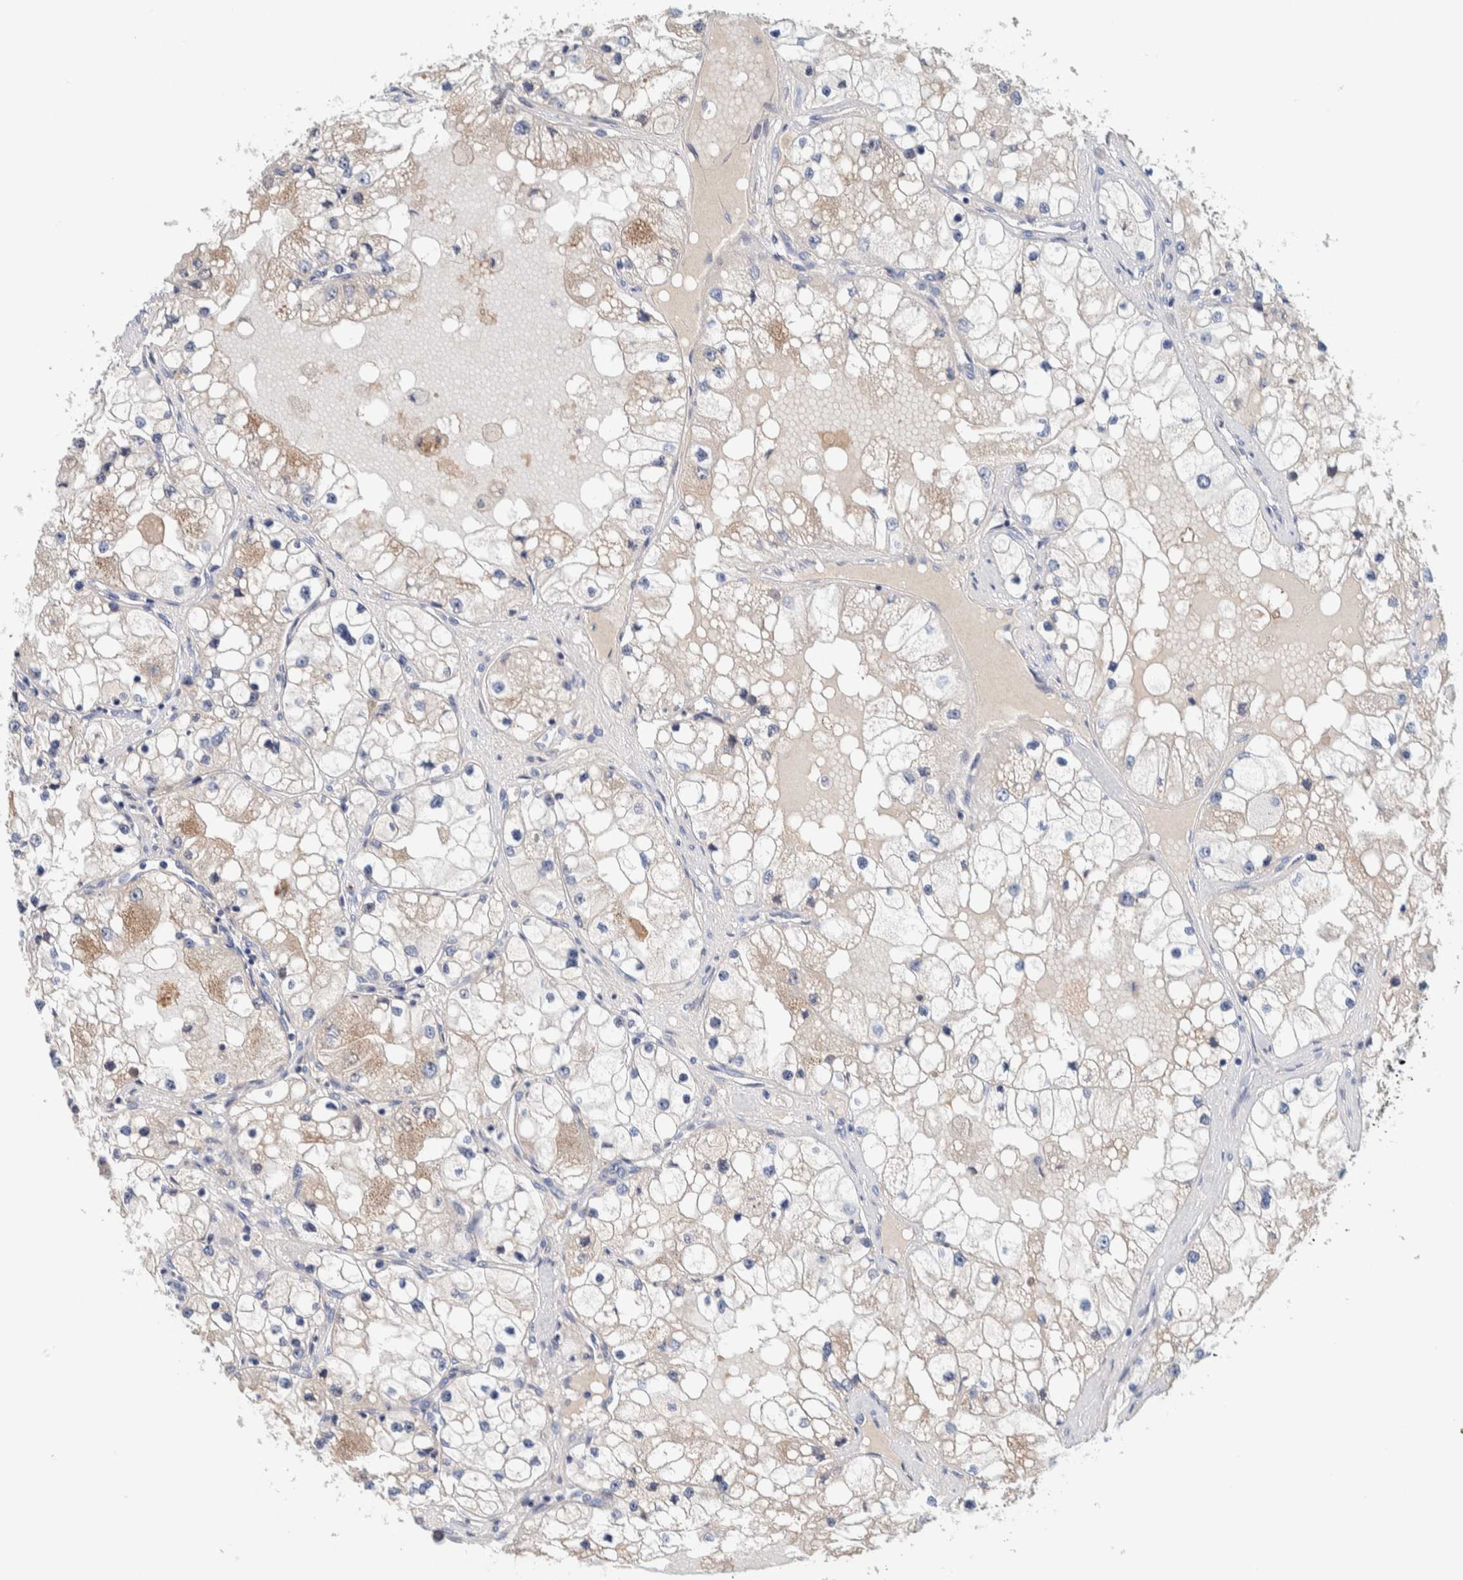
{"staining": {"intensity": "weak", "quantity": "<25%", "location": "cytoplasmic/membranous"}, "tissue": "renal cancer", "cell_type": "Tumor cells", "image_type": "cancer", "snomed": [{"axis": "morphology", "description": "Adenocarcinoma, NOS"}, {"axis": "topography", "description": "Kidney"}], "caption": "Immunohistochemistry image of renal adenocarcinoma stained for a protein (brown), which demonstrates no staining in tumor cells.", "gene": "NOL11", "patient": {"sex": "male", "age": 68}}